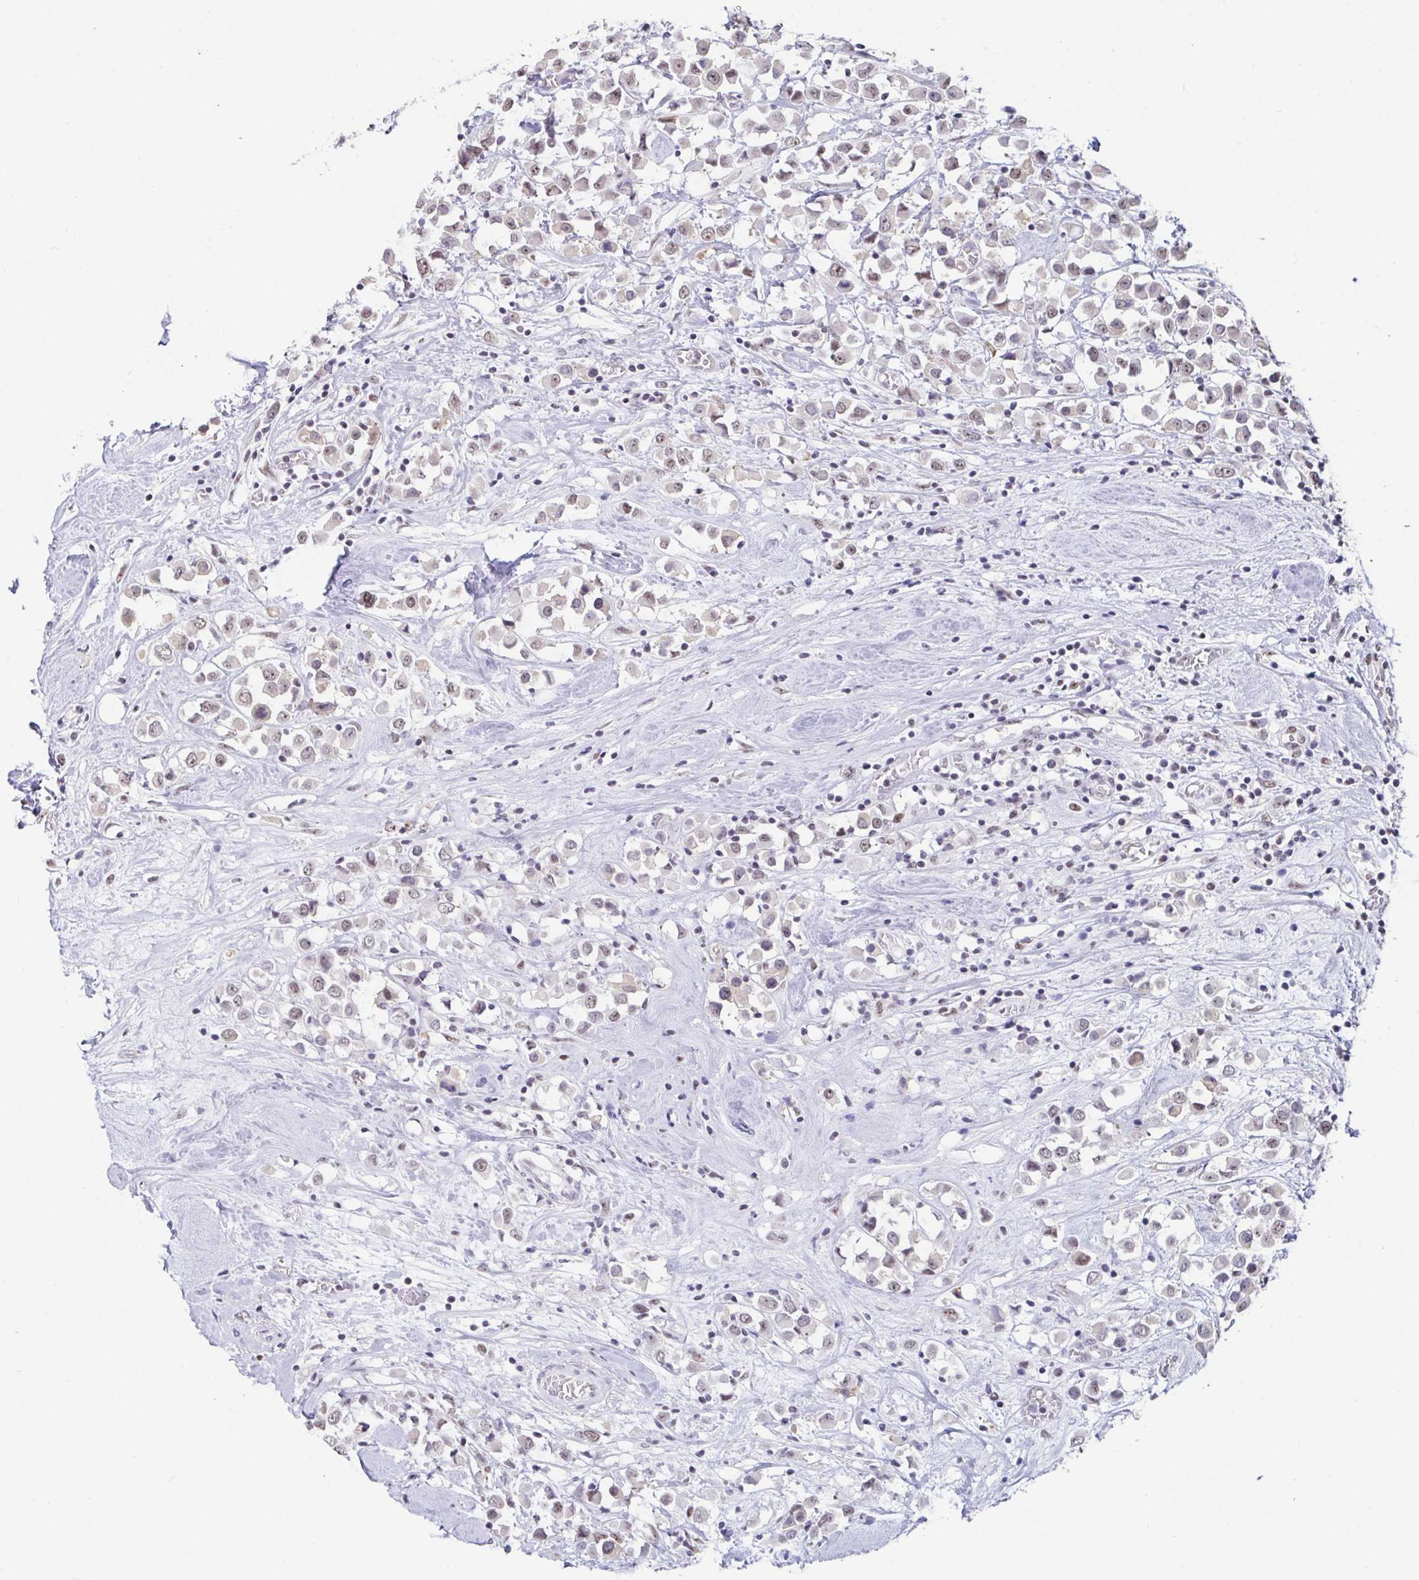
{"staining": {"intensity": "weak", "quantity": ">75%", "location": "nuclear"}, "tissue": "breast cancer", "cell_type": "Tumor cells", "image_type": "cancer", "snomed": [{"axis": "morphology", "description": "Duct carcinoma"}, {"axis": "topography", "description": "Breast"}], "caption": "Immunohistochemical staining of breast cancer (intraductal carcinoma) exhibits low levels of weak nuclear protein staining in approximately >75% of tumor cells.", "gene": "SUPT16H", "patient": {"sex": "female", "age": 61}}